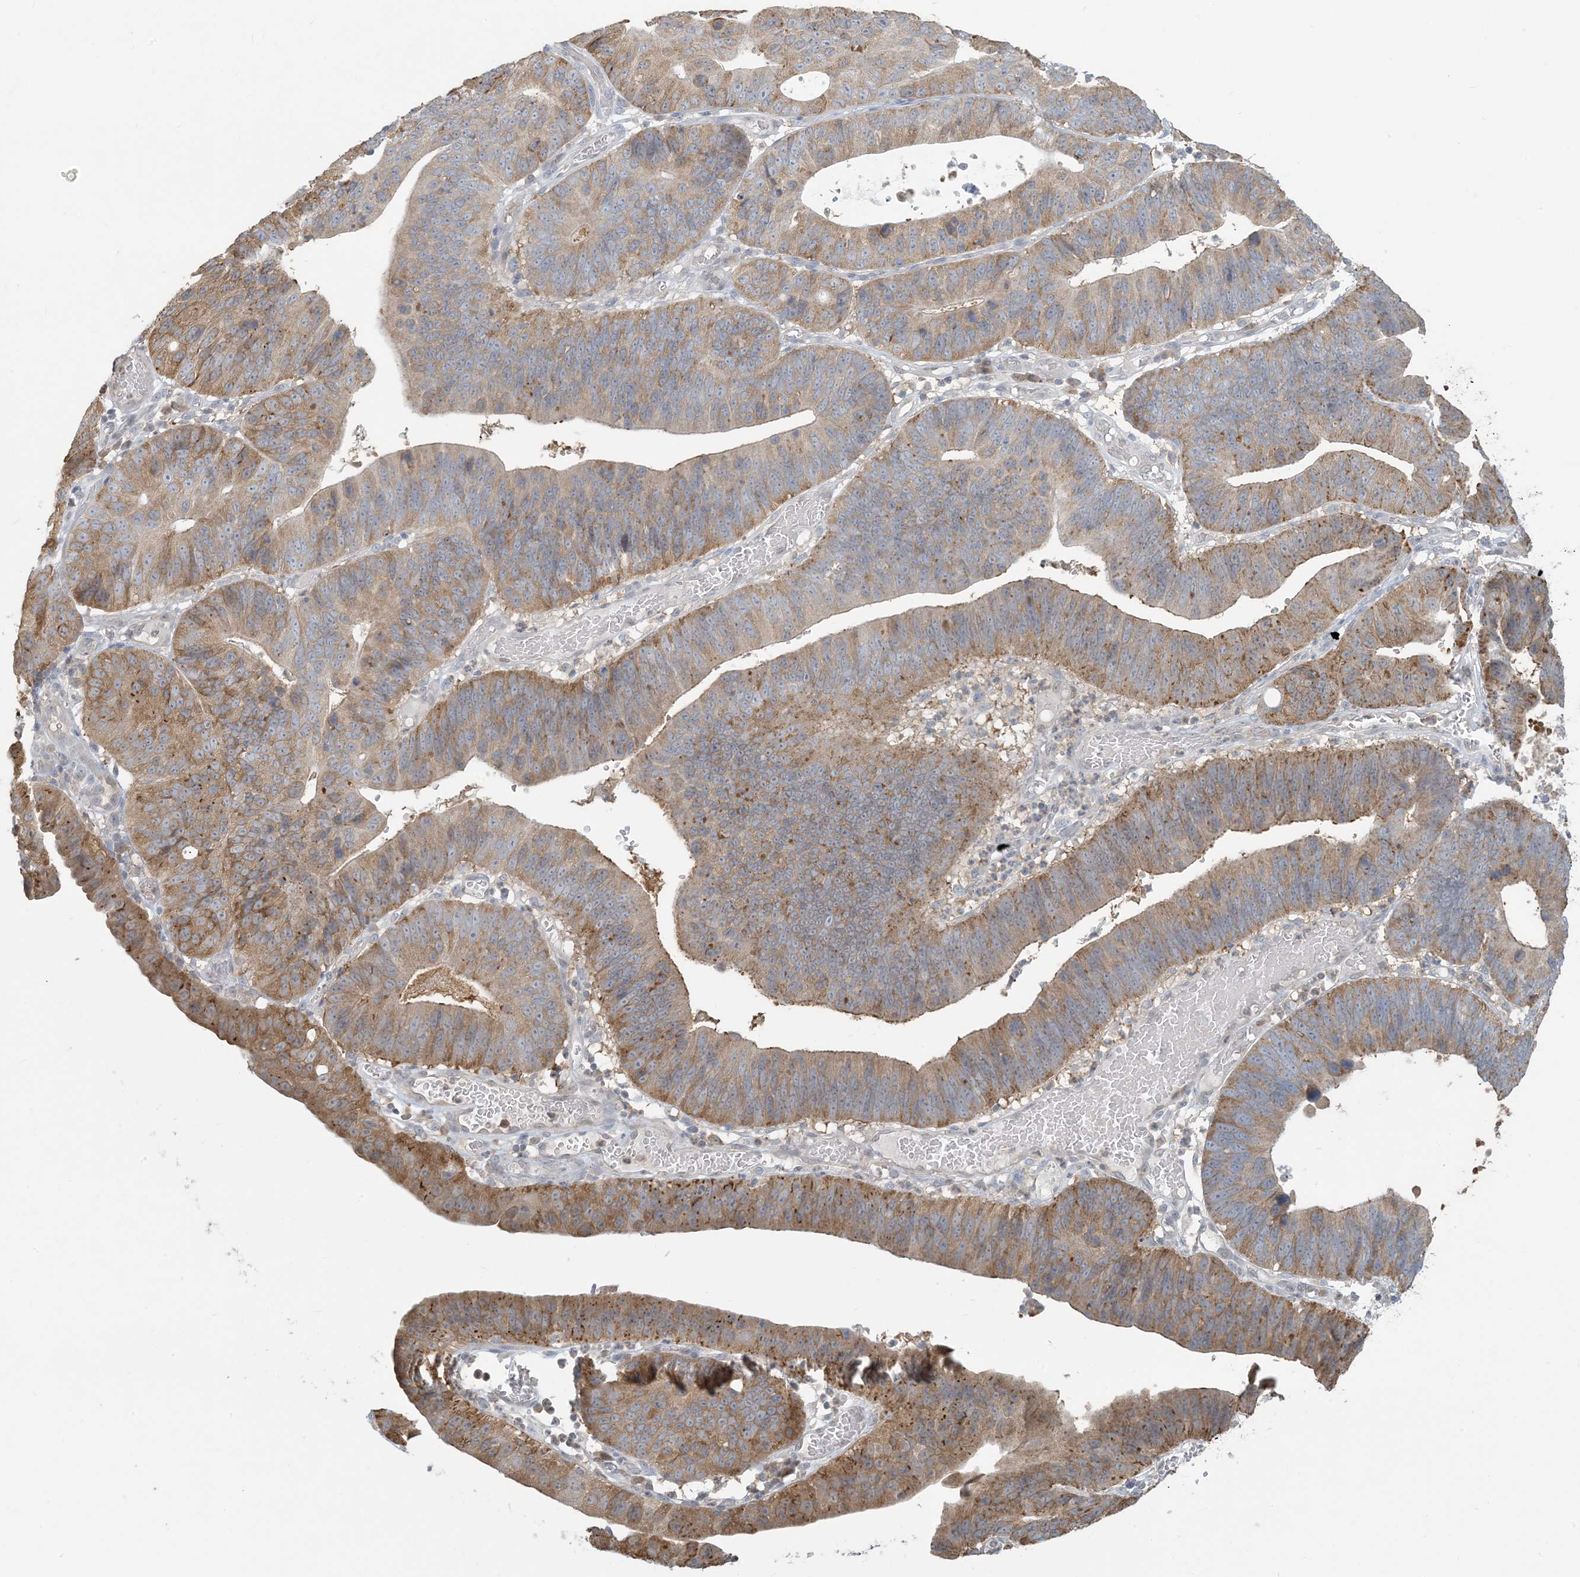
{"staining": {"intensity": "moderate", "quantity": ">75%", "location": "cytoplasmic/membranous"}, "tissue": "stomach cancer", "cell_type": "Tumor cells", "image_type": "cancer", "snomed": [{"axis": "morphology", "description": "Adenocarcinoma, NOS"}, {"axis": "topography", "description": "Stomach"}], "caption": "A histopathology image of human stomach cancer (adenocarcinoma) stained for a protein displays moderate cytoplasmic/membranous brown staining in tumor cells.", "gene": "HACL1", "patient": {"sex": "male", "age": 59}}